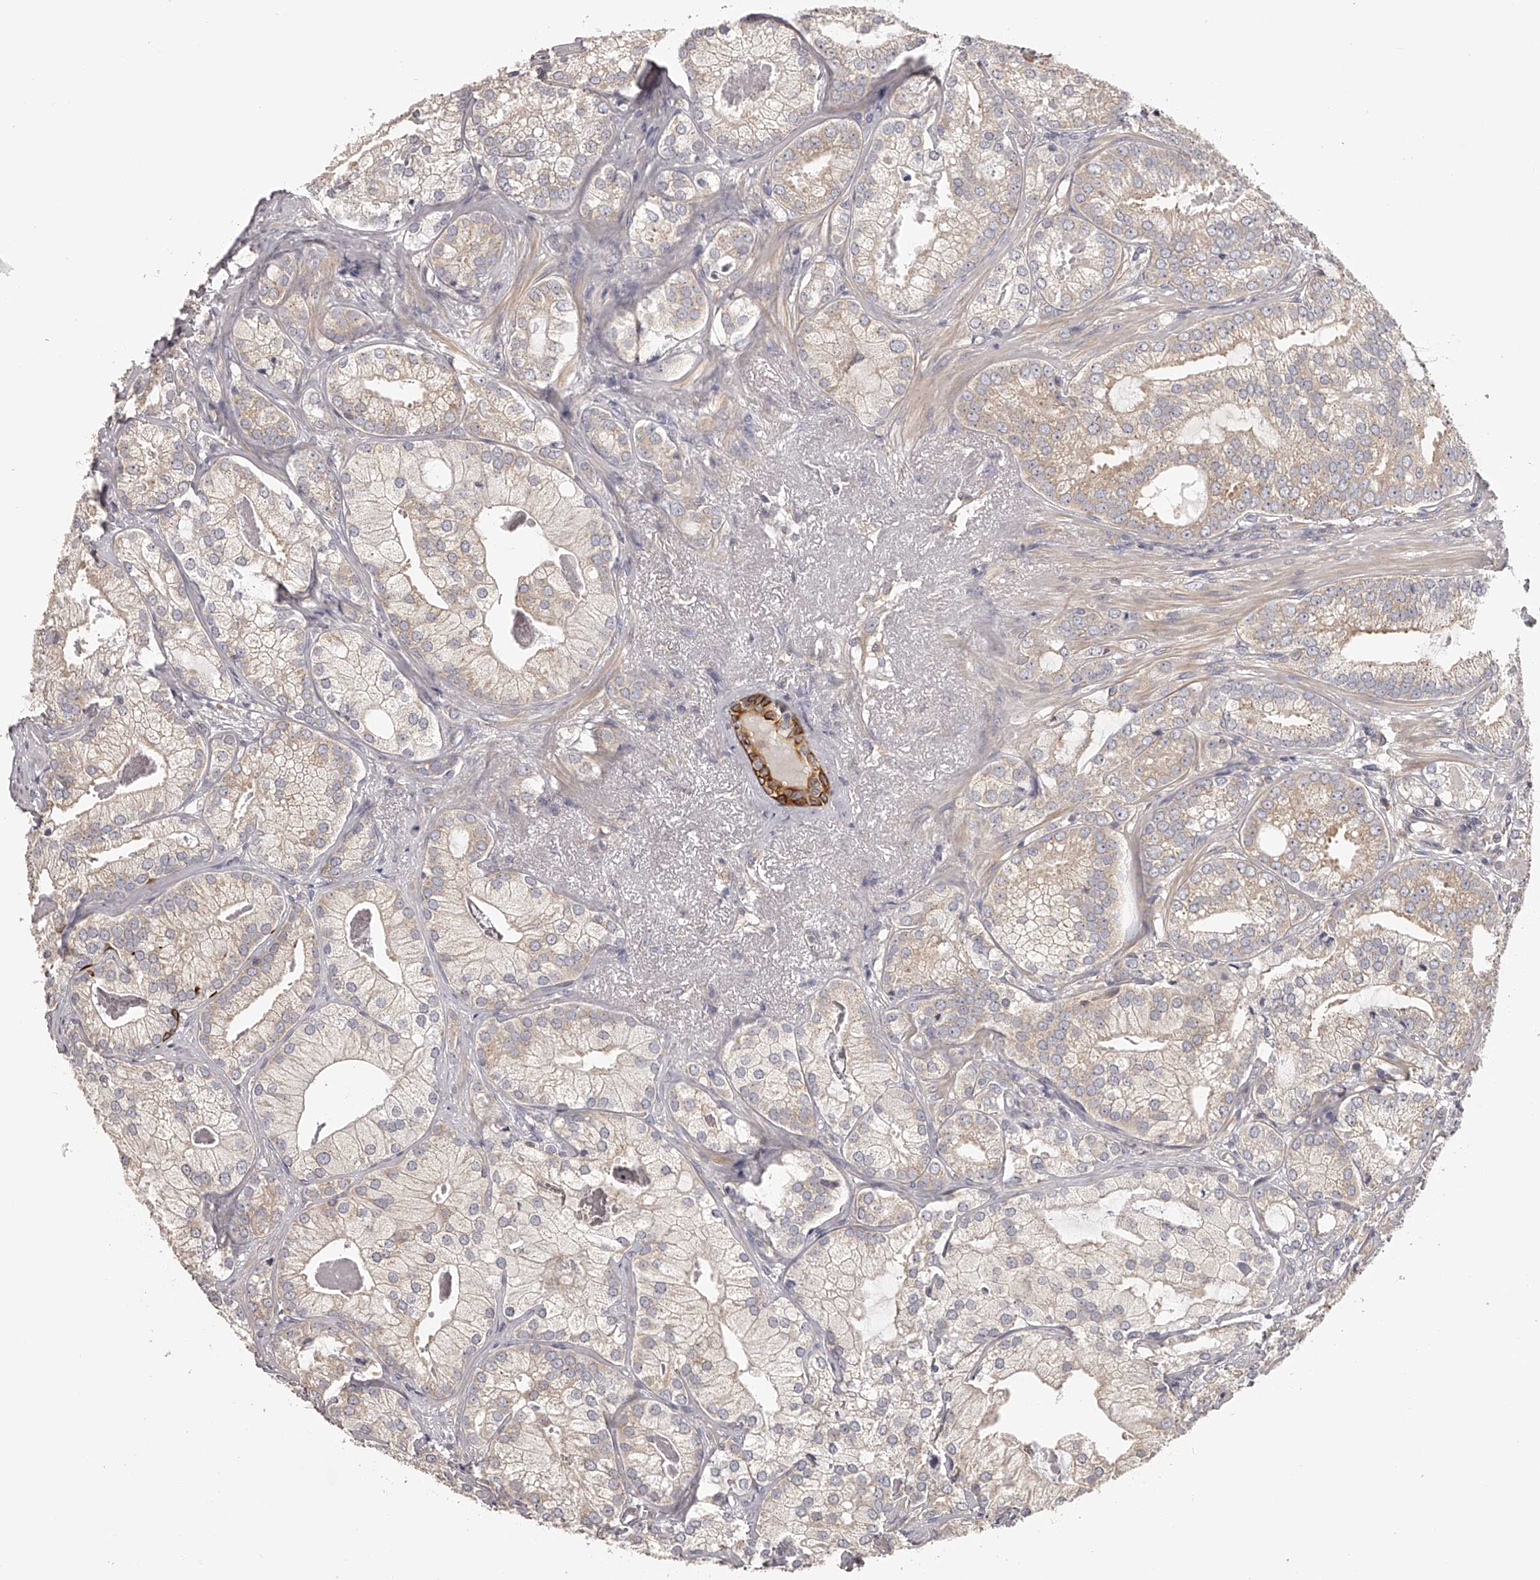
{"staining": {"intensity": "weak", "quantity": "25%-75%", "location": "cytoplasmic/membranous"}, "tissue": "prostate cancer", "cell_type": "Tumor cells", "image_type": "cancer", "snomed": [{"axis": "morphology", "description": "Normal morphology"}, {"axis": "morphology", "description": "Adenocarcinoma, Low grade"}, {"axis": "topography", "description": "Prostate"}], "caption": "A micrograph showing weak cytoplasmic/membranous positivity in about 25%-75% of tumor cells in prostate adenocarcinoma (low-grade), as visualized by brown immunohistochemical staining.", "gene": "TNN", "patient": {"sex": "male", "age": 72}}